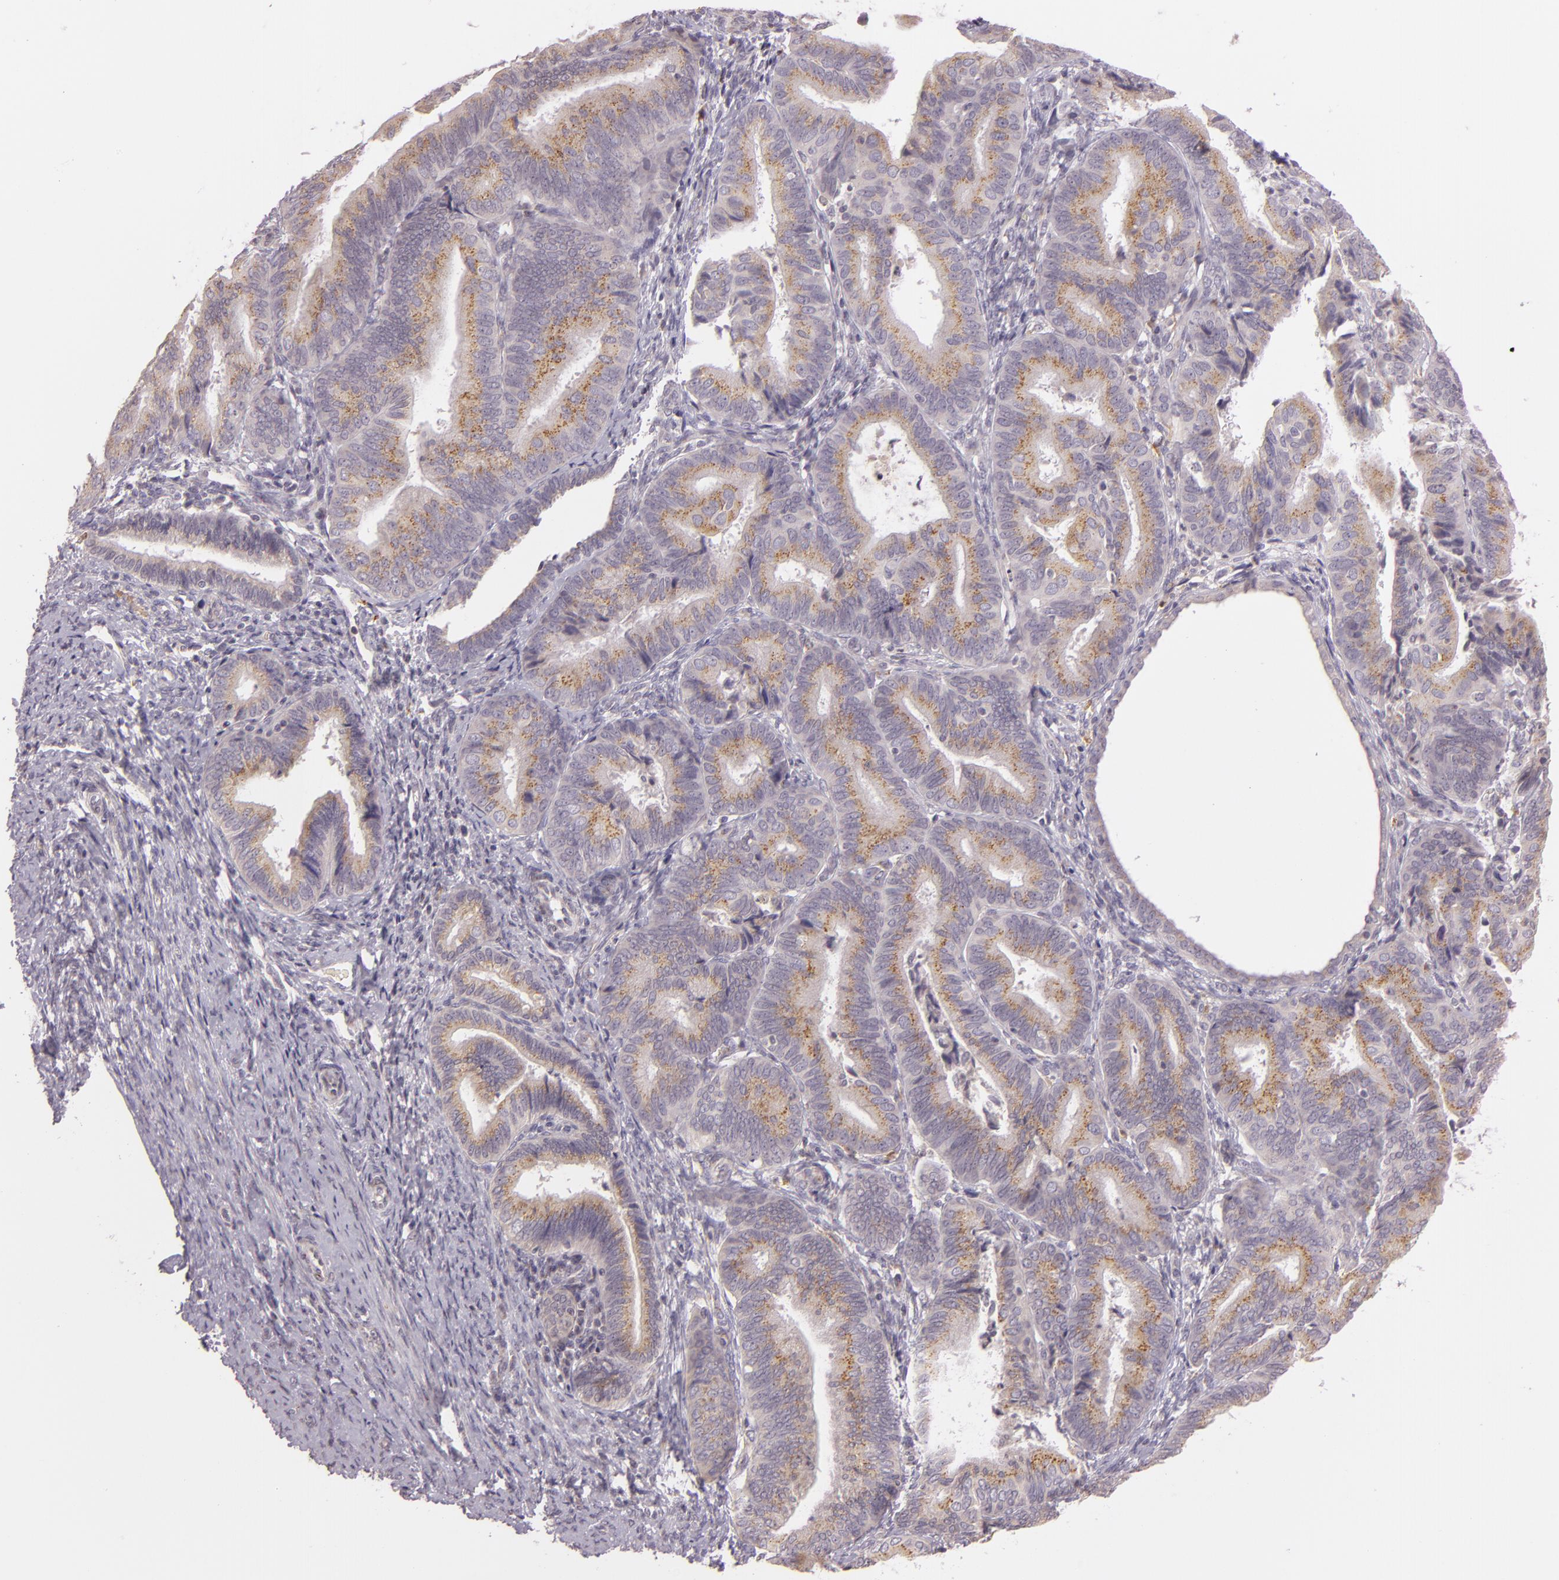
{"staining": {"intensity": "moderate", "quantity": ">75%", "location": "cytoplasmic/membranous"}, "tissue": "endometrial cancer", "cell_type": "Tumor cells", "image_type": "cancer", "snomed": [{"axis": "morphology", "description": "Adenocarcinoma, NOS"}, {"axis": "topography", "description": "Endometrium"}], "caption": "Immunohistochemical staining of adenocarcinoma (endometrial) exhibits medium levels of moderate cytoplasmic/membranous protein staining in approximately >75% of tumor cells.", "gene": "LGMN", "patient": {"sex": "female", "age": 63}}